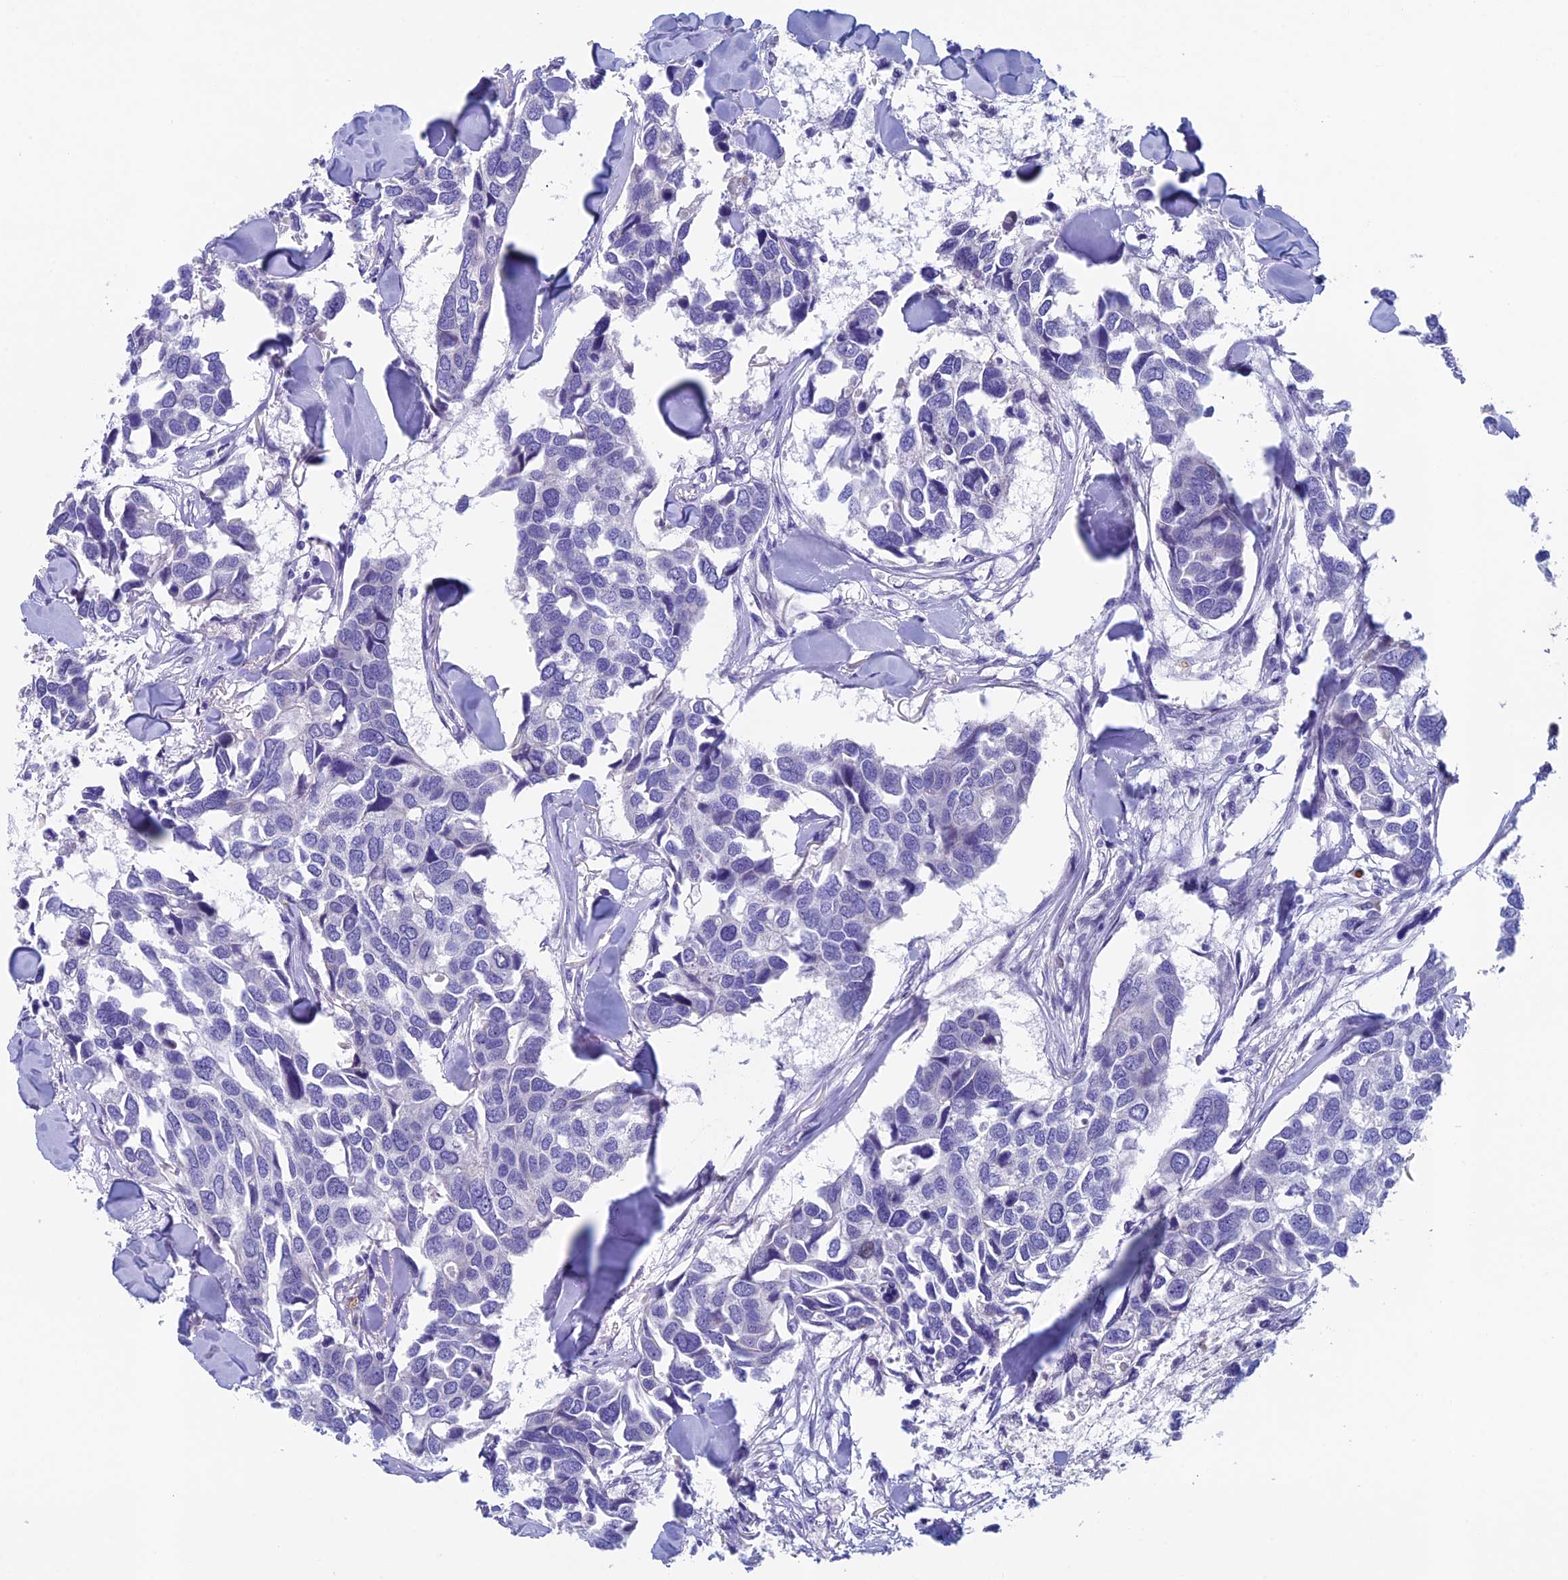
{"staining": {"intensity": "negative", "quantity": "none", "location": "none"}, "tissue": "breast cancer", "cell_type": "Tumor cells", "image_type": "cancer", "snomed": [{"axis": "morphology", "description": "Duct carcinoma"}, {"axis": "topography", "description": "Breast"}], "caption": "Tumor cells show no significant positivity in breast infiltrating ductal carcinoma.", "gene": "INSYN1", "patient": {"sex": "female", "age": 83}}